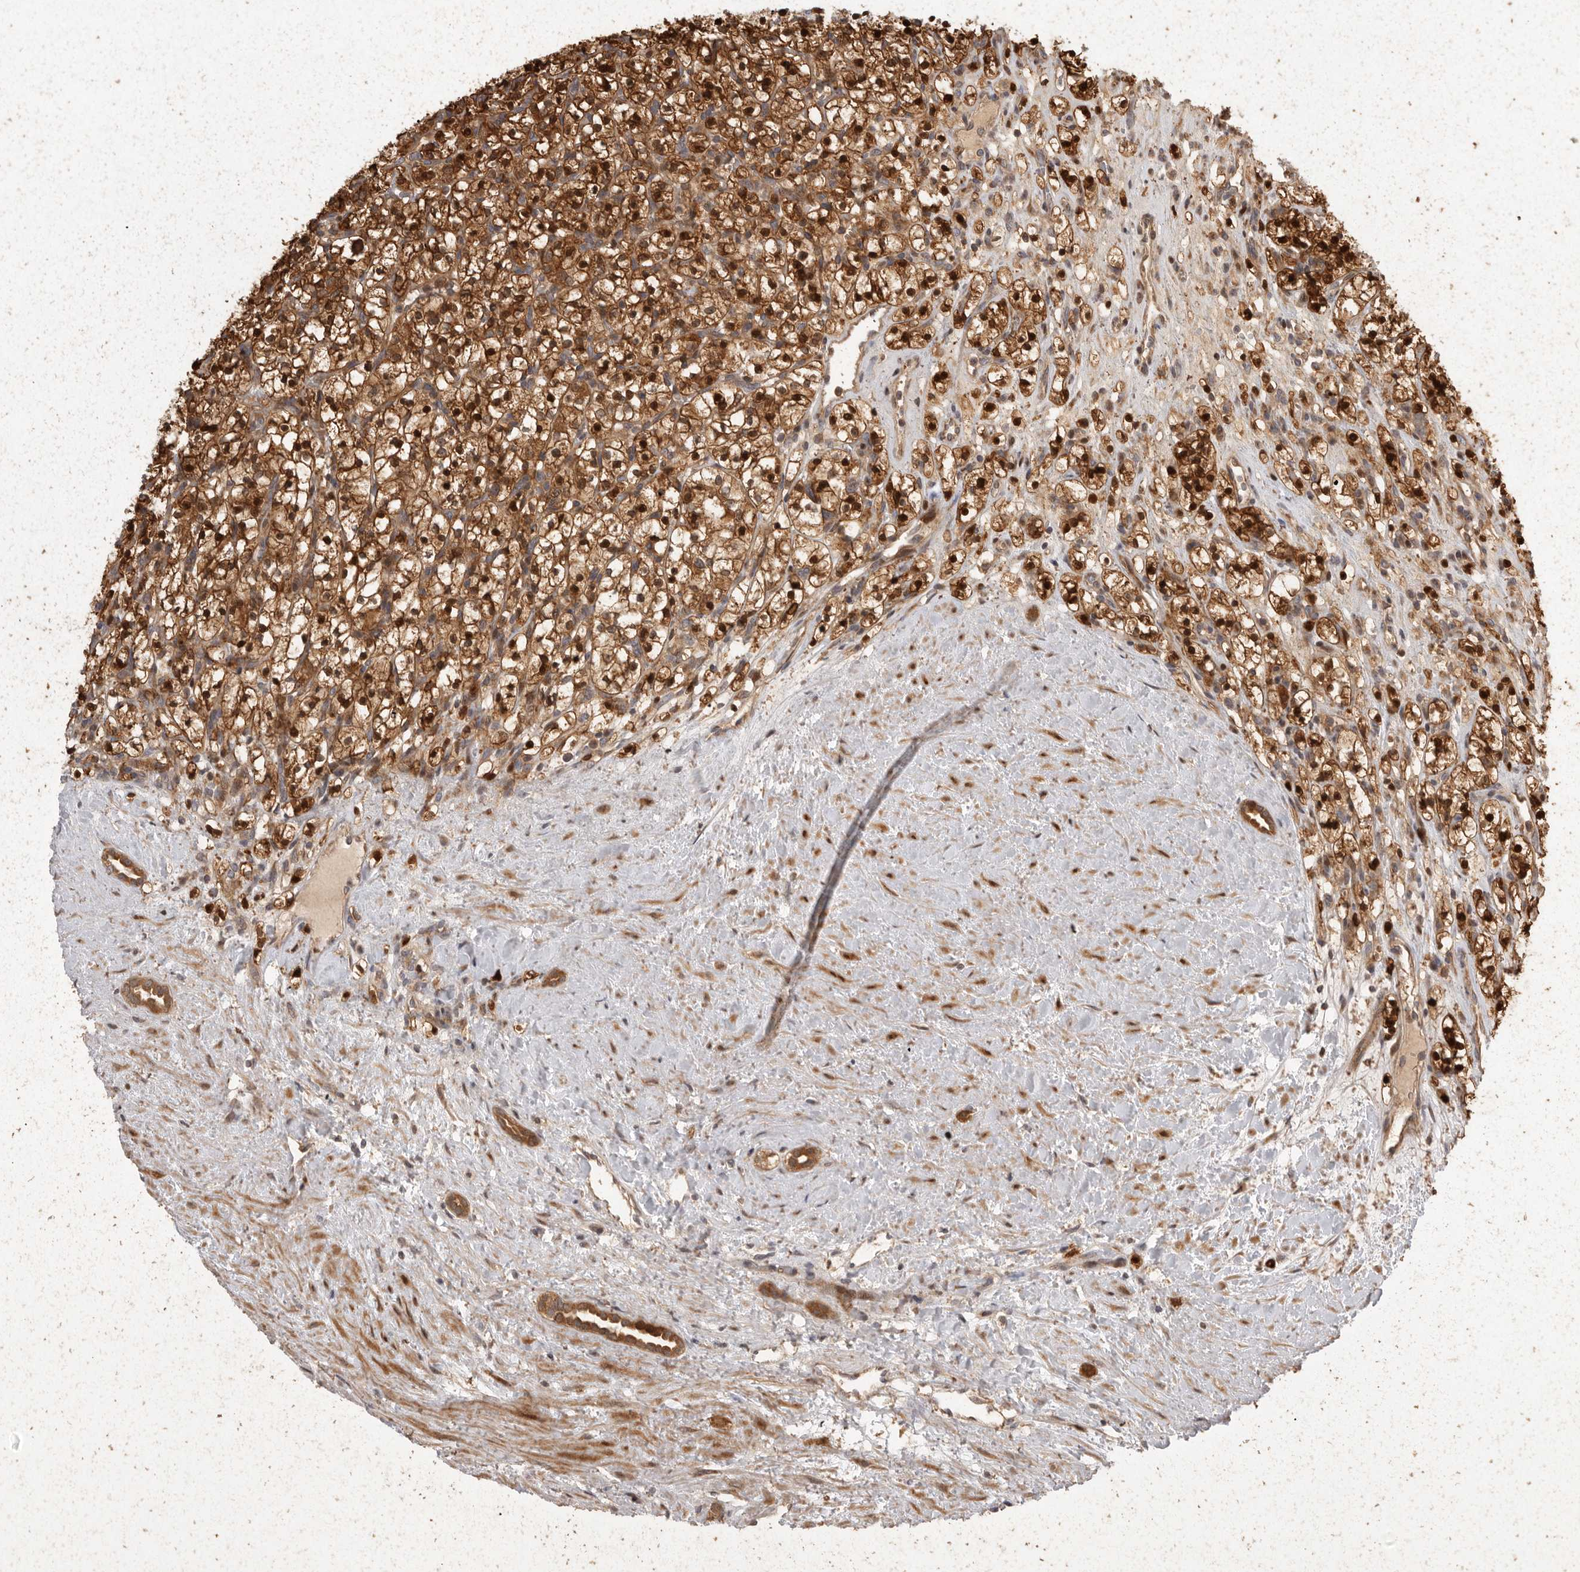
{"staining": {"intensity": "strong", "quantity": ">75%", "location": "cytoplasmic/membranous,nuclear"}, "tissue": "renal cancer", "cell_type": "Tumor cells", "image_type": "cancer", "snomed": [{"axis": "morphology", "description": "Adenocarcinoma, NOS"}, {"axis": "topography", "description": "Kidney"}], "caption": "An IHC micrograph of neoplastic tissue is shown. Protein staining in brown labels strong cytoplasmic/membranous and nuclear positivity in adenocarcinoma (renal) within tumor cells.", "gene": "SWT1", "patient": {"sex": "female", "age": 57}}